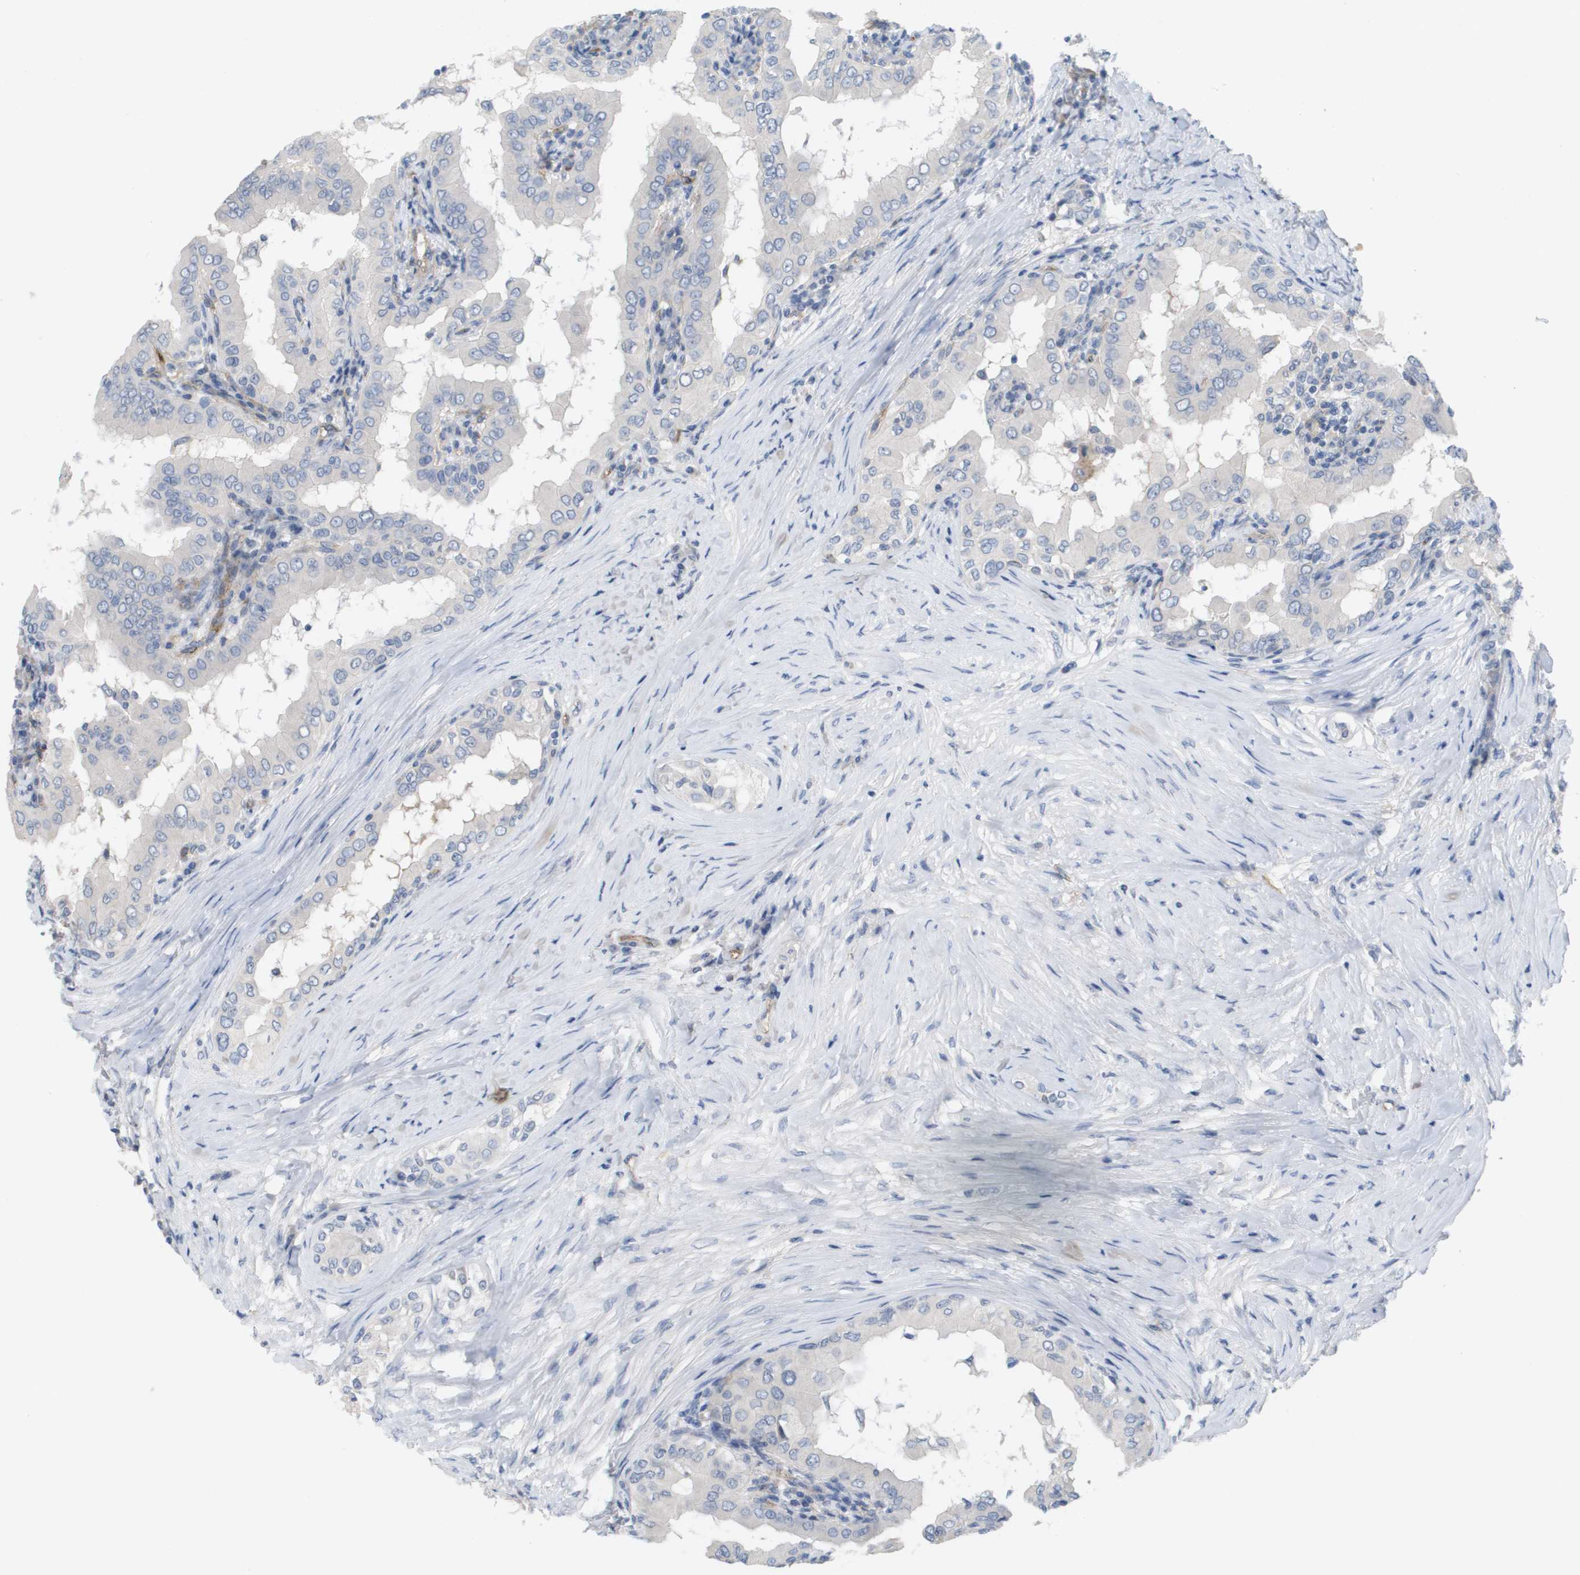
{"staining": {"intensity": "negative", "quantity": "none", "location": "none"}, "tissue": "thyroid cancer", "cell_type": "Tumor cells", "image_type": "cancer", "snomed": [{"axis": "morphology", "description": "Papillary adenocarcinoma, NOS"}, {"axis": "topography", "description": "Thyroid gland"}], "caption": "Immunohistochemical staining of papillary adenocarcinoma (thyroid) shows no significant staining in tumor cells.", "gene": "ANGPT2", "patient": {"sex": "male", "age": 33}}